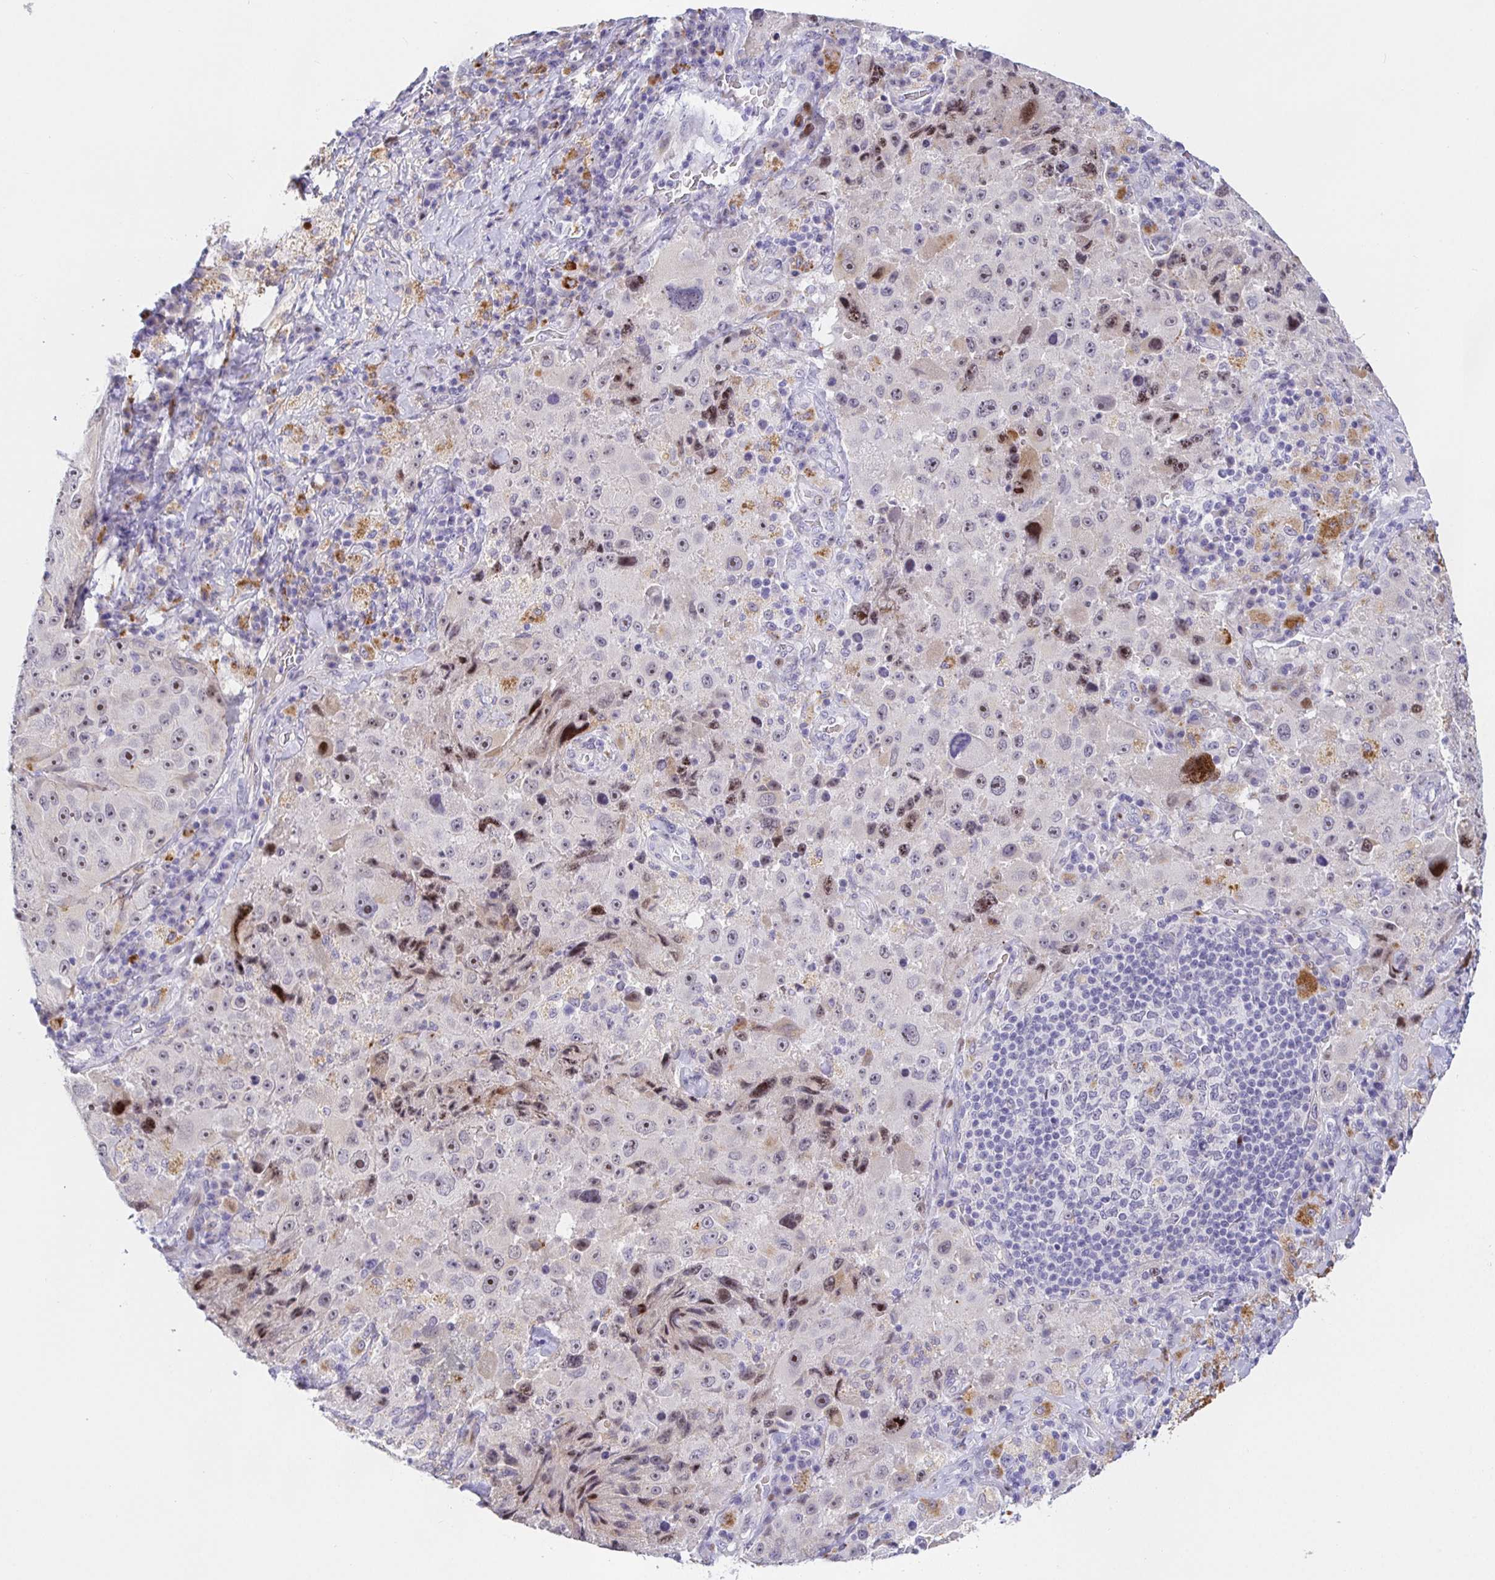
{"staining": {"intensity": "moderate", "quantity": "<25%", "location": "nuclear"}, "tissue": "melanoma", "cell_type": "Tumor cells", "image_type": "cancer", "snomed": [{"axis": "morphology", "description": "Malignant melanoma, Metastatic site"}, {"axis": "topography", "description": "Lymph node"}], "caption": "A photomicrograph of malignant melanoma (metastatic site) stained for a protein shows moderate nuclear brown staining in tumor cells.", "gene": "KBTBD13", "patient": {"sex": "male", "age": 62}}